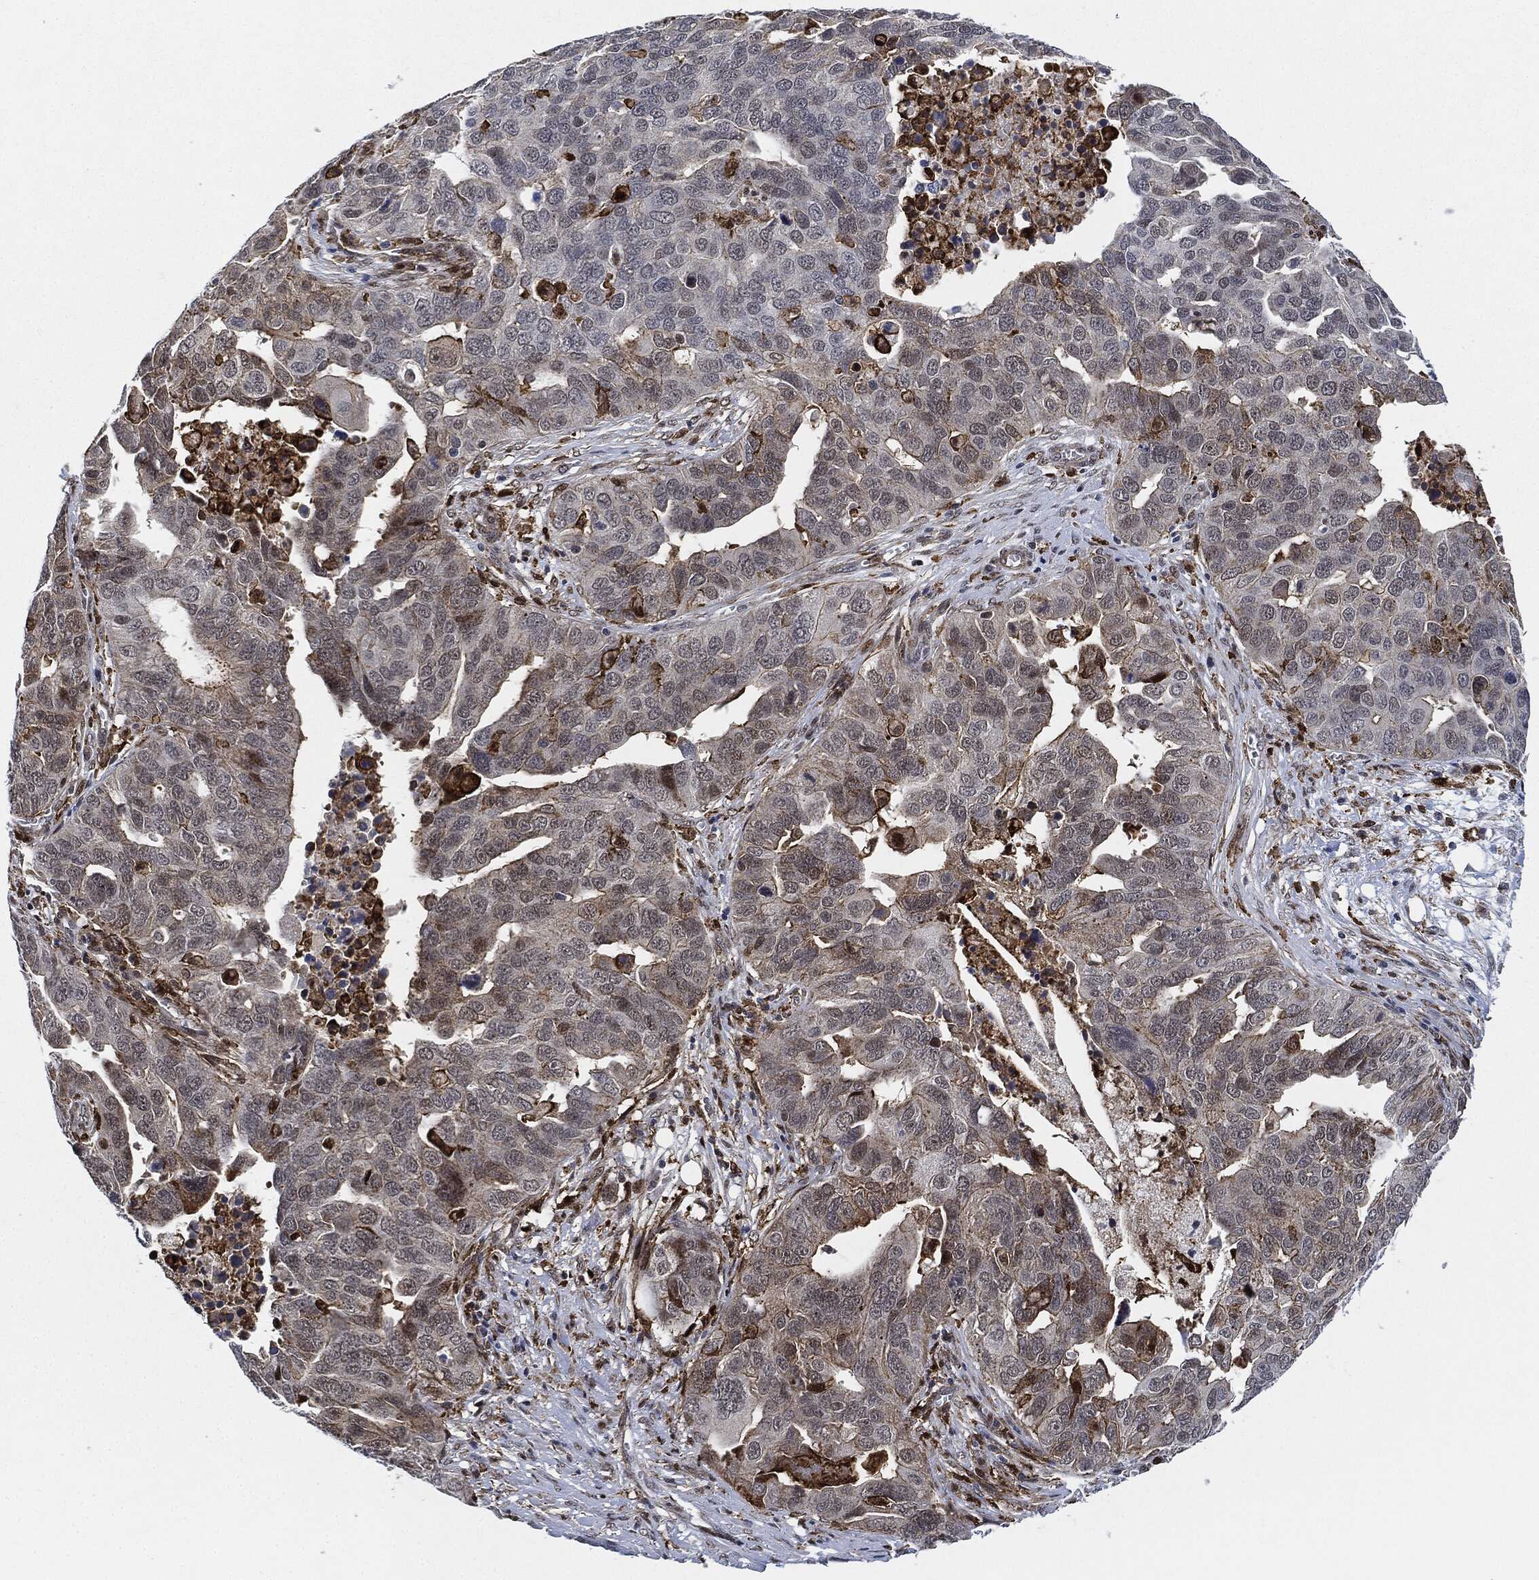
{"staining": {"intensity": "negative", "quantity": "none", "location": "none"}, "tissue": "ovarian cancer", "cell_type": "Tumor cells", "image_type": "cancer", "snomed": [{"axis": "morphology", "description": "Carcinoma, endometroid"}, {"axis": "topography", "description": "Soft tissue"}, {"axis": "topography", "description": "Ovary"}], "caption": "Immunohistochemical staining of human ovarian cancer shows no significant staining in tumor cells.", "gene": "NANOS3", "patient": {"sex": "female", "age": 52}}